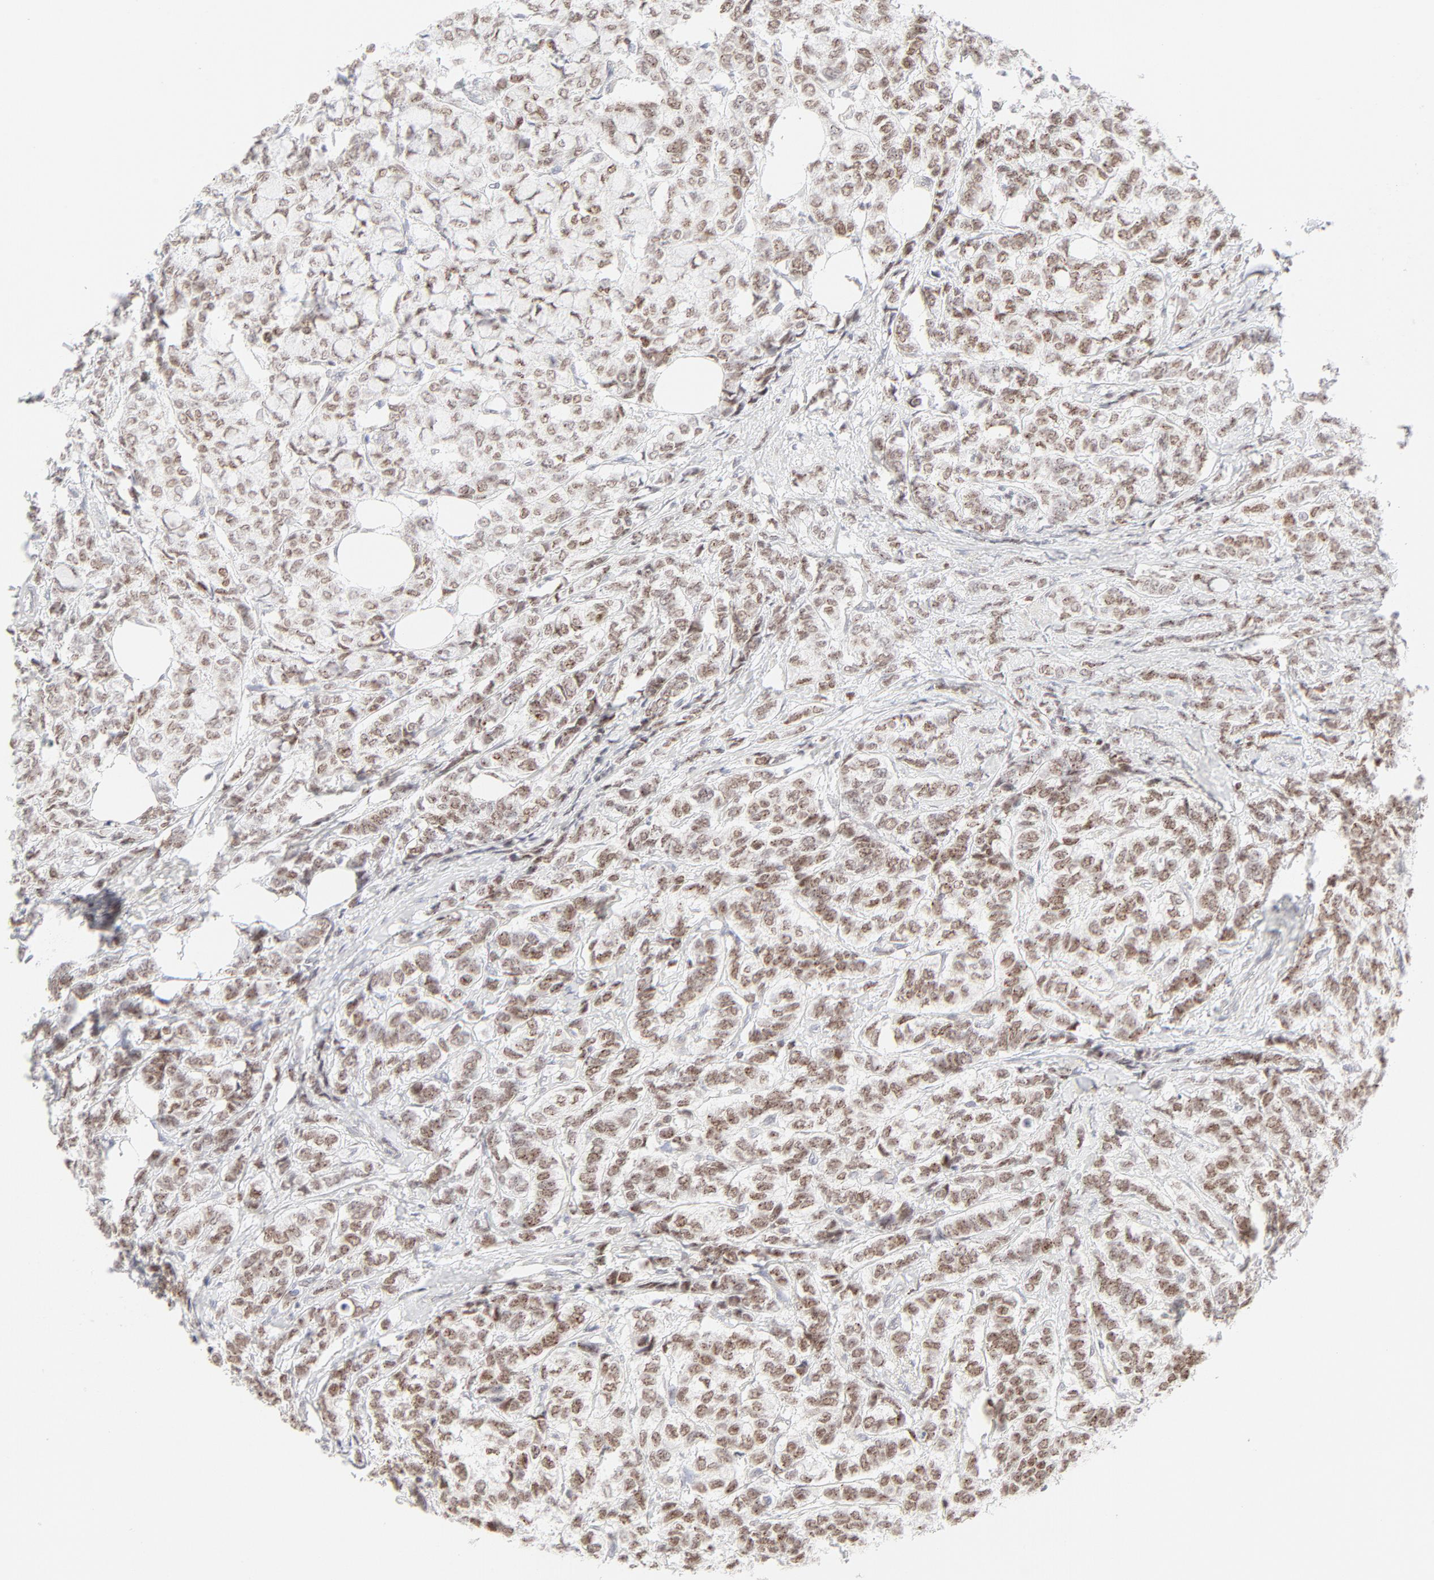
{"staining": {"intensity": "strong", "quantity": ">75%", "location": "nuclear"}, "tissue": "breast cancer", "cell_type": "Tumor cells", "image_type": "cancer", "snomed": [{"axis": "morphology", "description": "Lobular carcinoma"}, {"axis": "topography", "description": "Breast"}], "caption": "The immunohistochemical stain labels strong nuclear staining in tumor cells of lobular carcinoma (breast) tissue. The staining was performed using DAB to visualize the protein expression in brown, while the nuclei were stained in blue with hematoxylin (Magnification: 20x).", "gene": "PRKCB", "patient": {"sex": "female", "age": 60}}